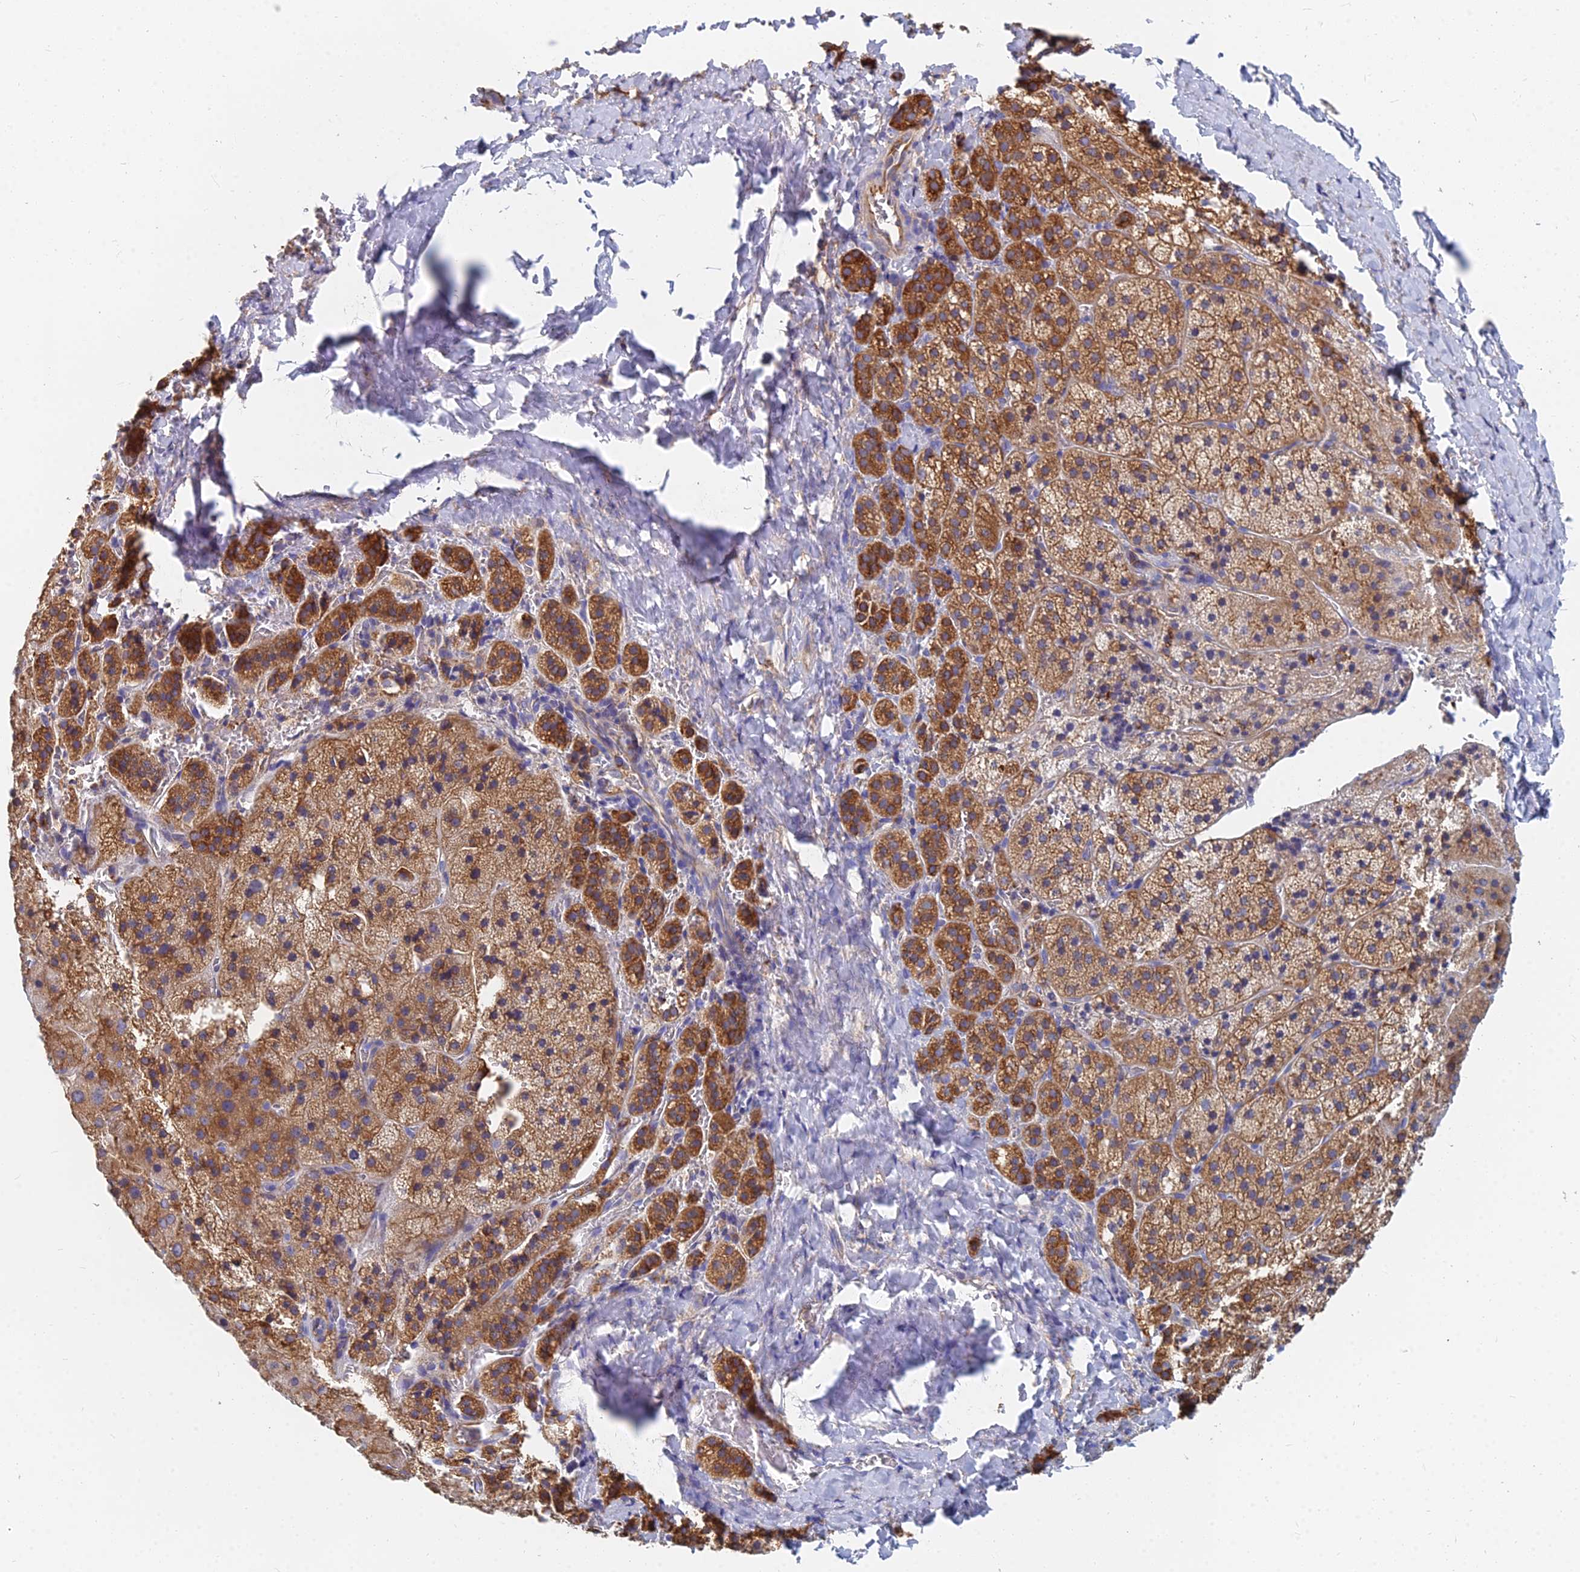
{"staining": {"intensity": "moderate", "quantity": ">75%", "location": "cytoplasmic/membranous"}, "tissue": "adrenal gland", "cell_type": "Glandular cells", "image_type": "normal", "snomed": [{"axis": "morphology", "description": "Normal tissue, NOS"}, {"axis": "topography", "description": "Adrenal gland"}], "caption": "Adrenal gland was stained to show a protein in brown. There is medium levels of moderate cytoplasmic/membranous positivity in about >75% of glandular cells. The staining was performed using DAB, with brown indicating positive protein expression. Nuclei are stained blue with hematoxylin.", "gene": "FFAR3", "patient": {"sex": "female", "age": 44}}